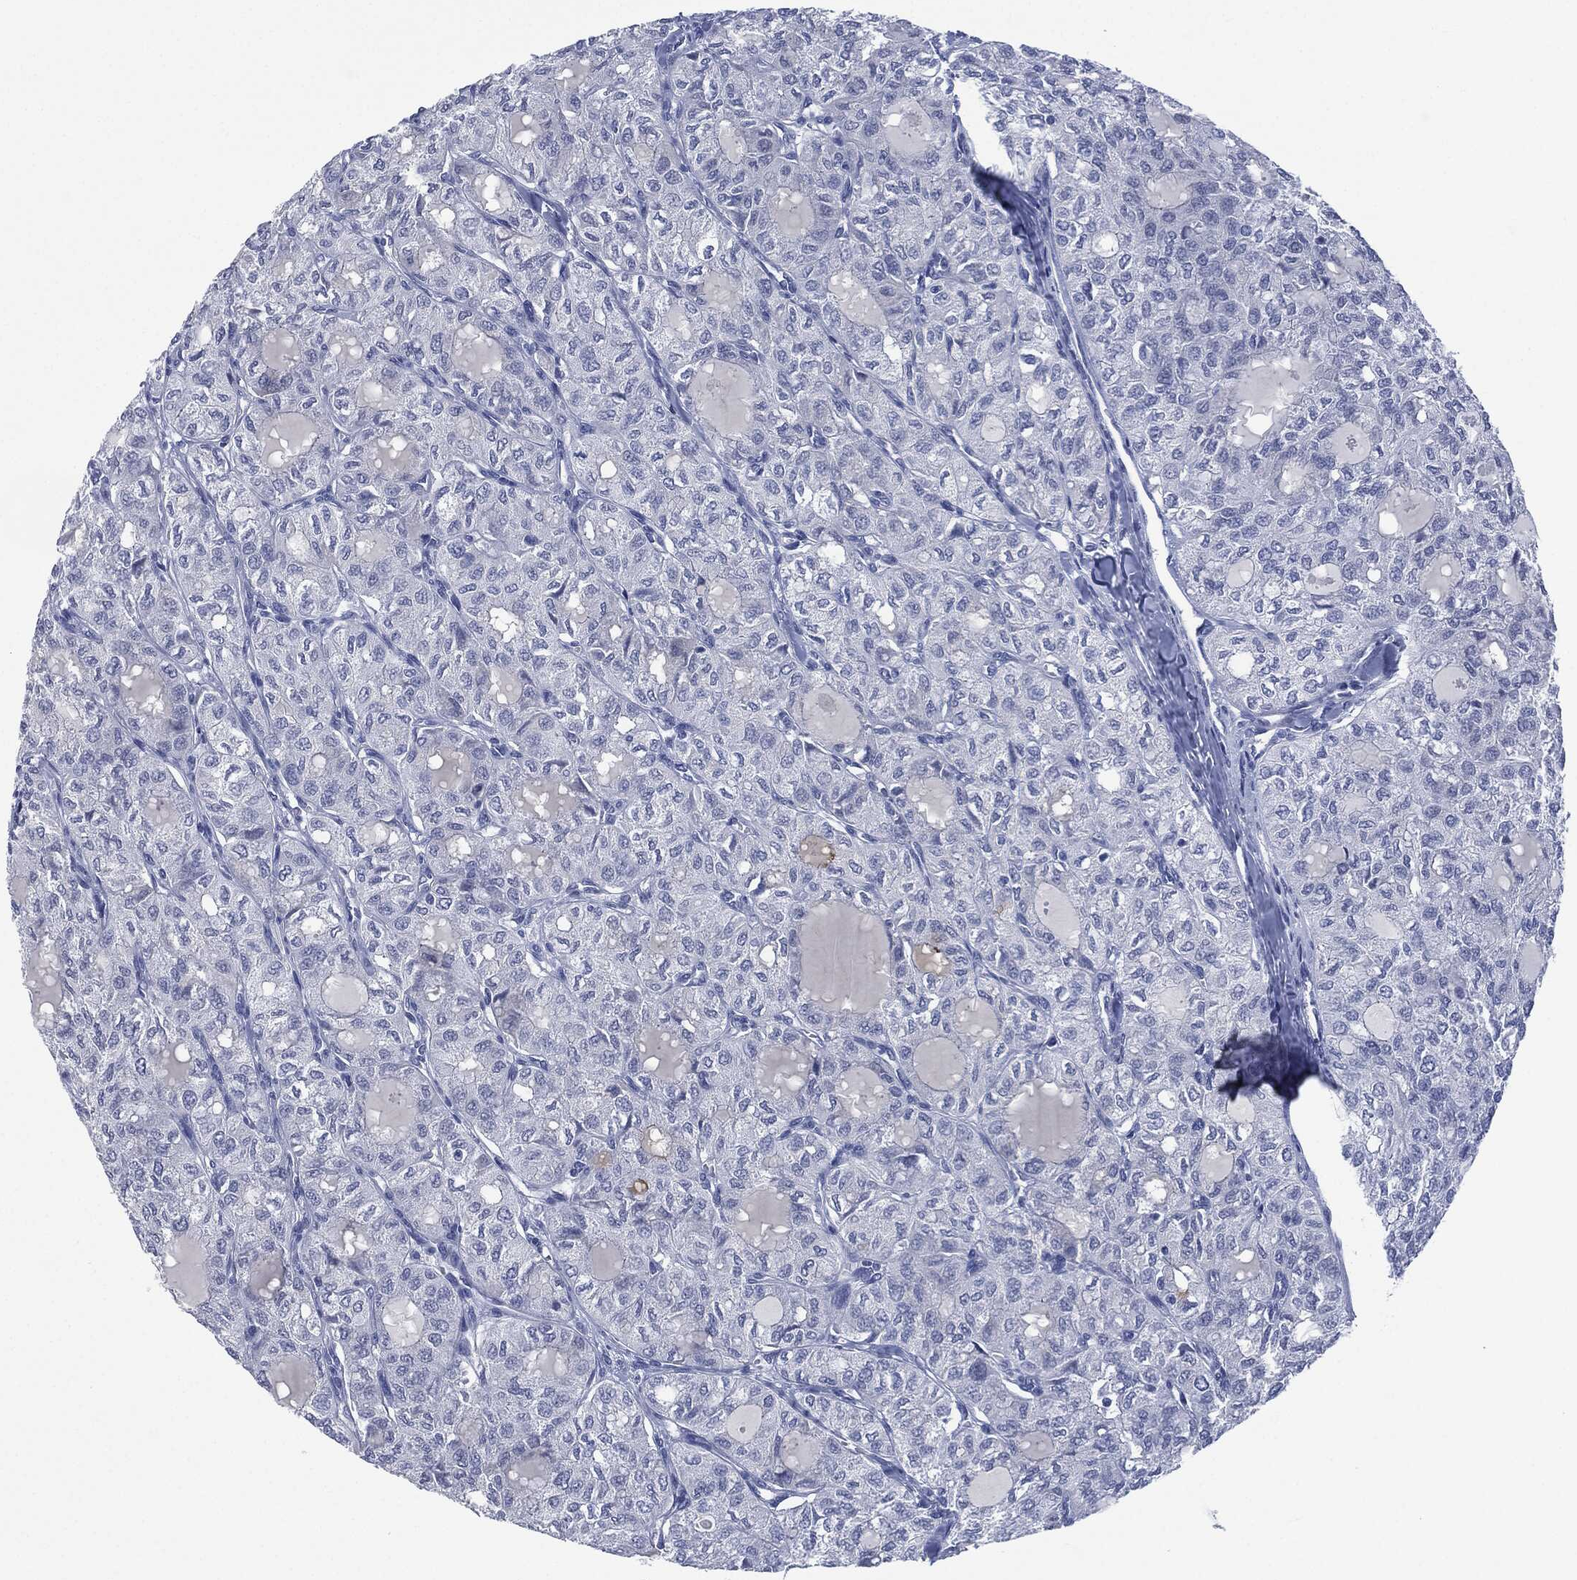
{"staining": {"intensity": "negative", "quantity": "none", "location": "none"}, "tissue": "thyroid cancer", "cell_type": "Tumor cells", "image_type": "cancer", "snomed": [{"axis": "morphology", "description": "Follicular adenoma carcinoma, NOS"}, {"axis": "topography", "description": "Thyroid gland"}], "caption": "This is a photomicrograph of immunohistochemistry (IHC) staining of thyroid follicular adenoma carcinoma, which shows no staining in tumor cells. (Stains: DAB (3,3'-diaminobenzidine) immunohistochemistry (IHC) with hematoxylin counter stain, Microscopy: brightfield microscopy at high magnification).", "gene": "MUC16", "patient": {"sex": "male", "age": 75}}